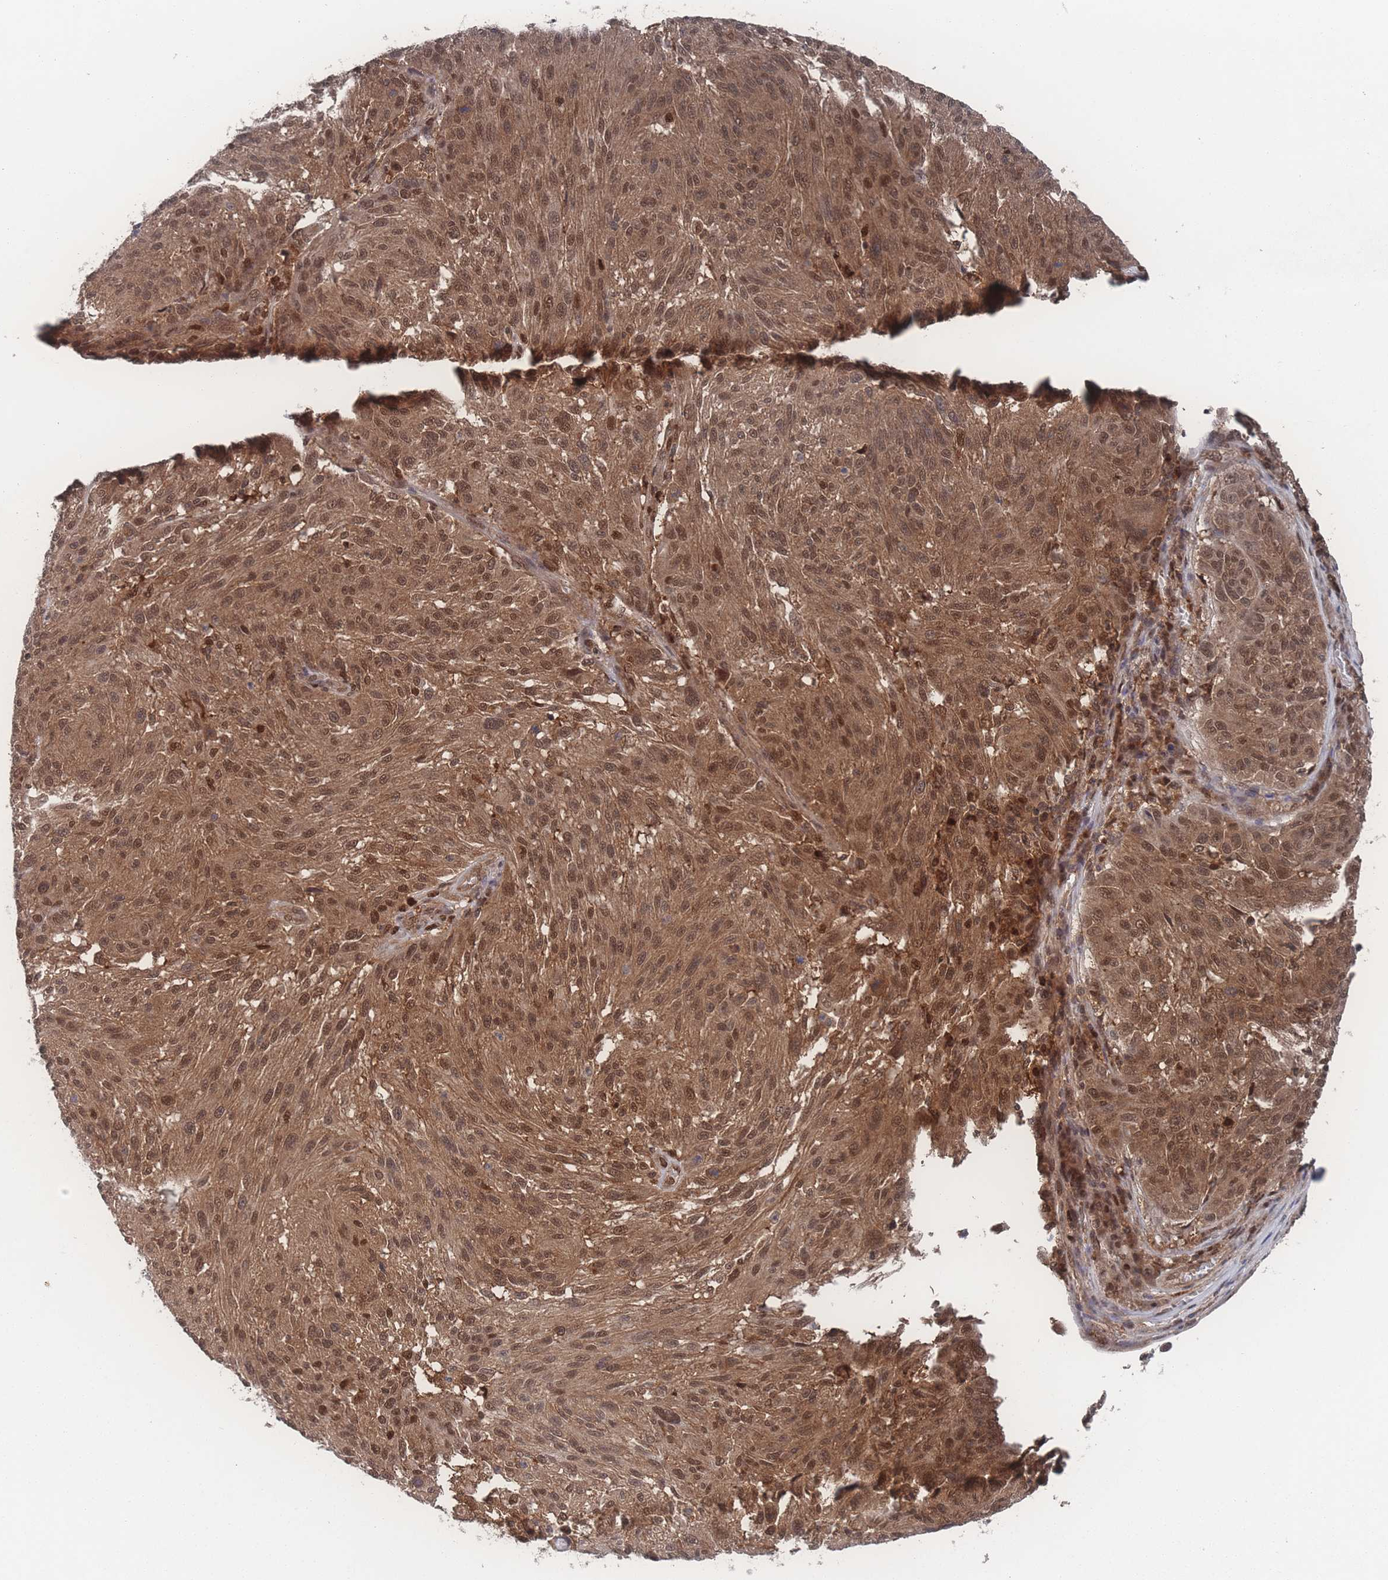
{"staining": {"intensity": "moderate", "quantity": ">75%", "location": "cytoplasmic/membranous,nuclear"}, "tissue": "melanoma", "cell_type": "Tumor cells", "image_type": "cancer", "snomed": [{"axis": "morphology", "description": "Malignant melanoma, NOS"}, {"axis": "topography", "description": "Skin"}], "caption": "This is a histology image of immunohistochemistry (IHC) staining of melanoma, which shows moderate expression in the cytoplasmic/membranous and nuclear of tumor cells.", "gene": "PSMA1", "patient": {"sex": "male", "age": 53}}